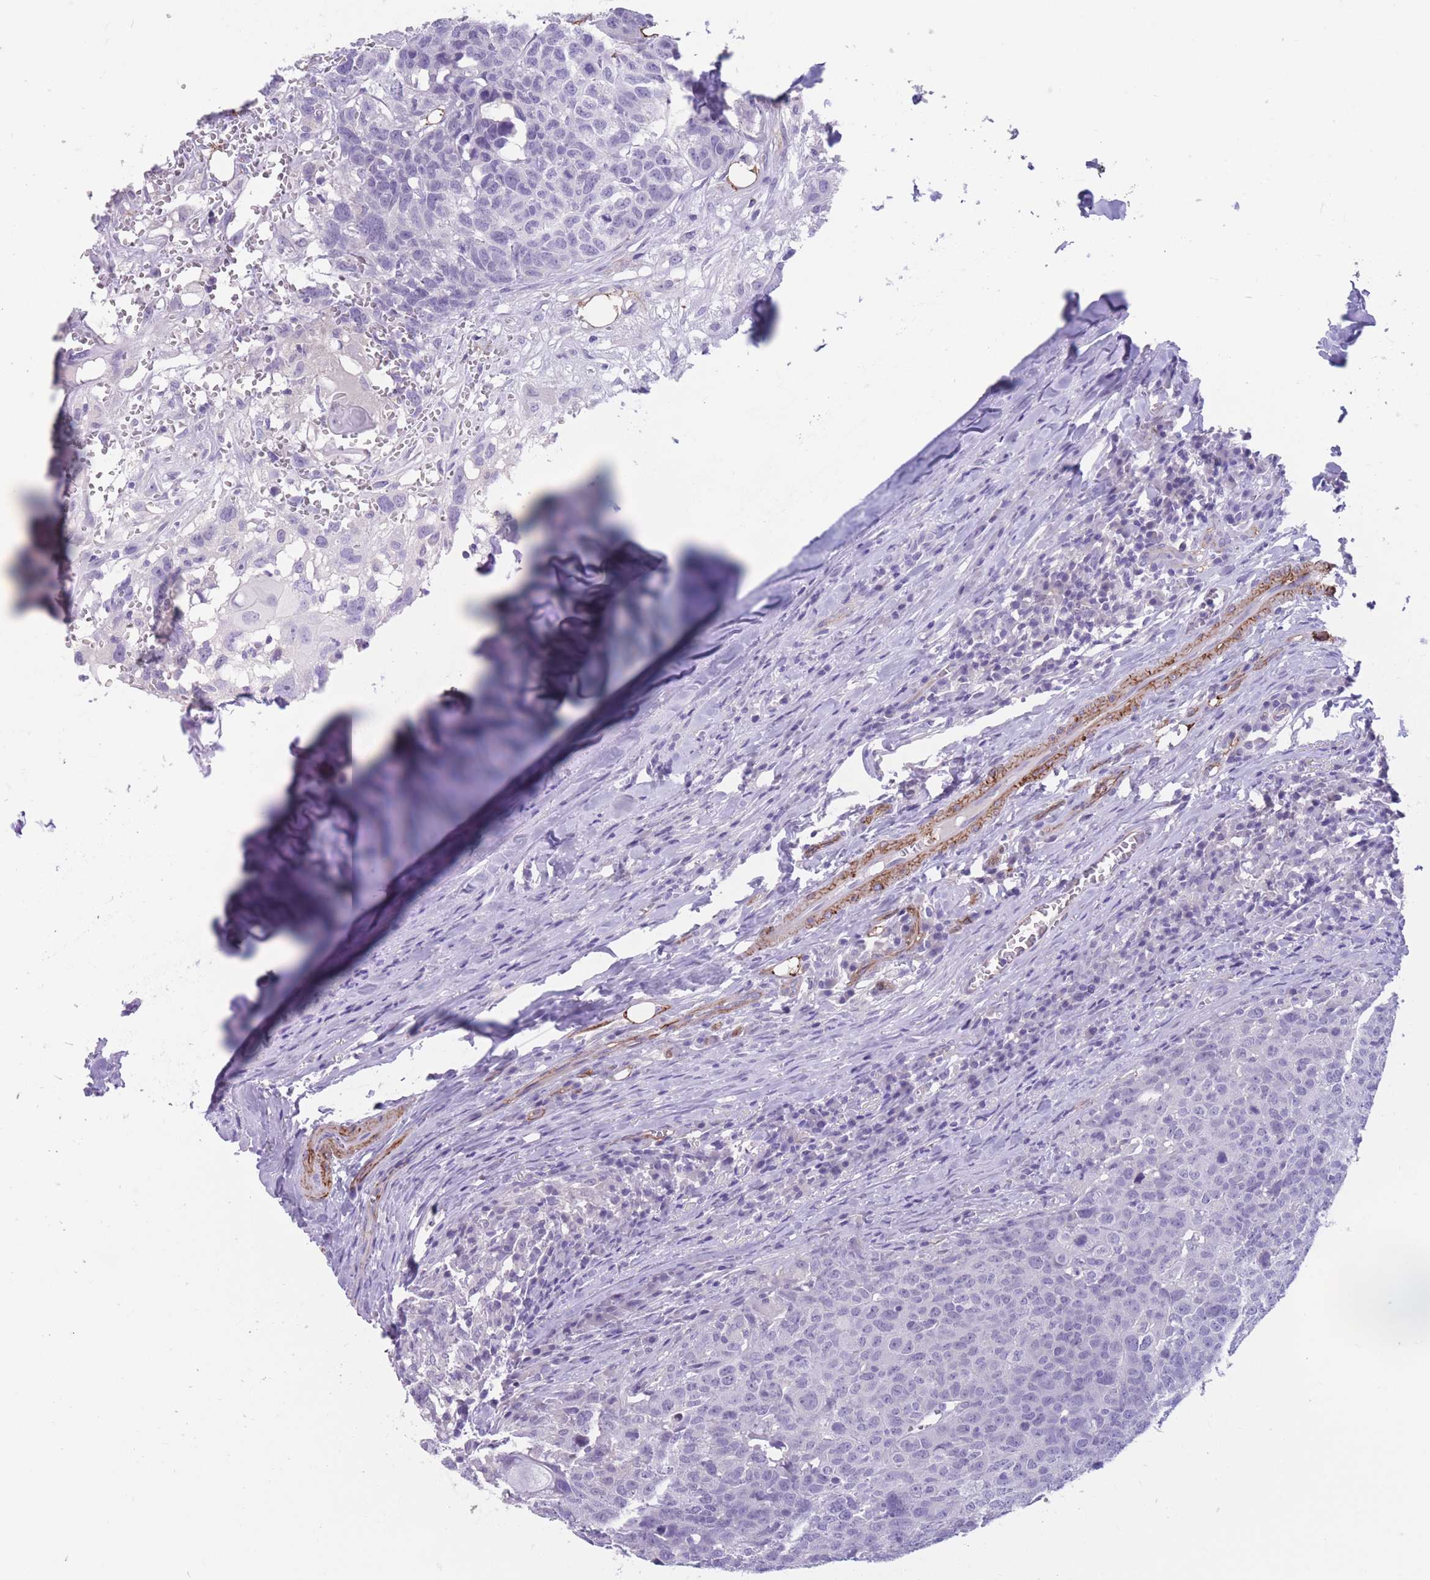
{"staining": {"intensity": "negative", "quantity": "none", "location": "none"}, "tissue": "head and neck cancer", "cell_type": "Tumor cells", "image_type": "cancer", "snomed": [{"axis": "morphology", "description": "Normal tissue, NOS"}, {"axis": "morphology", "description": "Squamous cell carcinoma, NOS"}, {"axis": "topography", "description": "Skeletal muscle"}, {"axis": "topography", "description": "Vascular tissue"}, {"axis": "topography", "description": "Peripheral nerve tissue"}, {"axis": "topography", "description": "Head-Neck"}], "caption": "Immunohistochemistry micrograph of human squamous cell carcinoma (head and neck) stained for a protein (brown), which displays no positivity in tumor cells. (IHC, brightfield microscopy, high magnification).", "gene": "DPYD", "patient": {"sex": "male", "age": 66}}